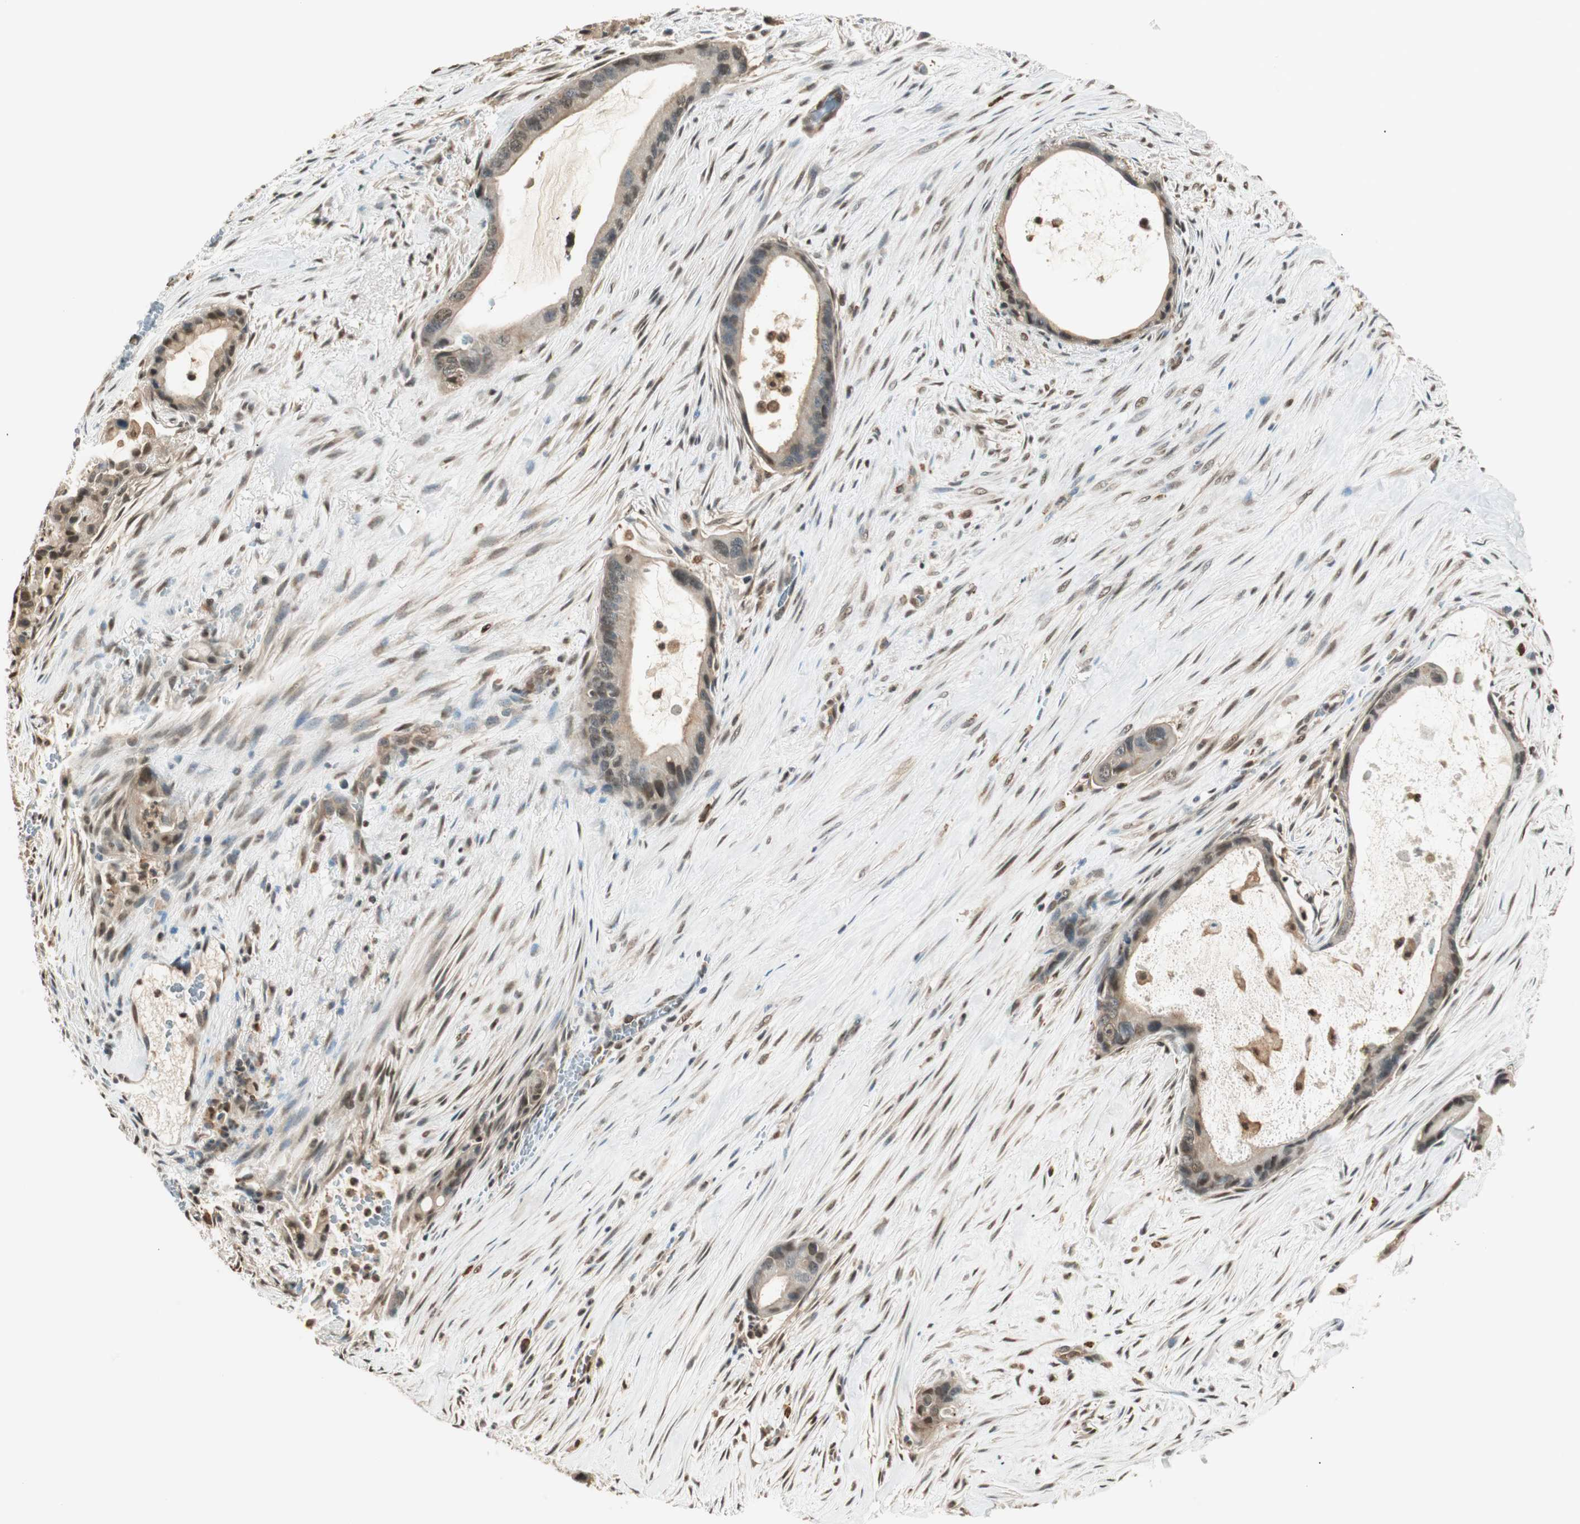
{"staining": {"intensity": "strong", "quantity": ">75%", "location": "cytoplasmic/membranous,nuclear"}, "tissue": "liver cancer", "cell_type": "Tumor cells", "image_type": "cancer", "snomed": [{"axis": "morphology", "description": "Cholangiocarcinoma"}, {"axis": "topography", "description": "Liver"}], "caption": "IHC image of human liver cholangiocarcinoma stained for a protein (brown), which displays high levels of strong cytoplasmic/membranous and nuclear staining in about >75% of tumor cells.", "gene": "ZNF443", "patient": {"sex": "female", "age": 55}}